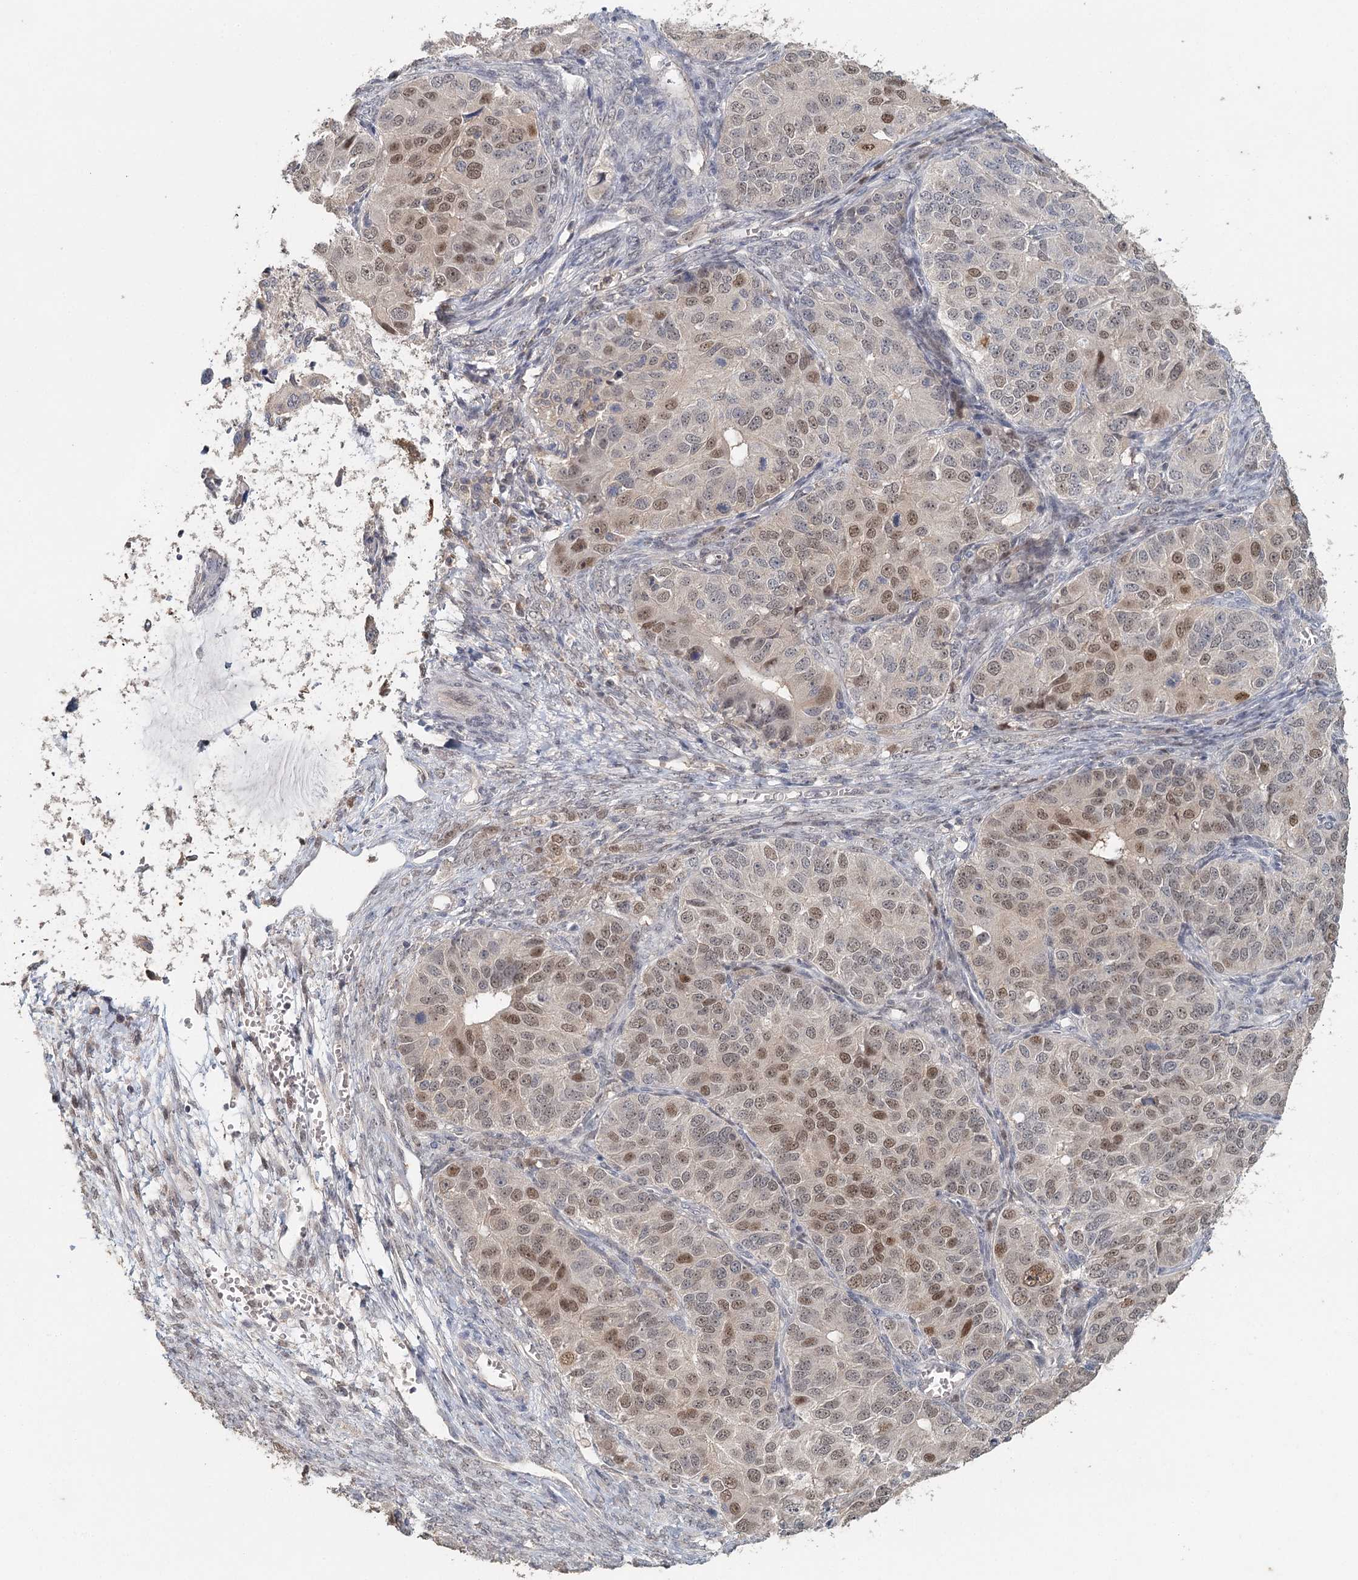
{"staining": {"intensity": "moderate", "quantity": ">75%", "location": "nuclear"}, "tissue": "ovarian cancer", "cell_type": "Tumor cells", "image_type": "cancer", "snomed": [{"axis": "morphology", "description": "Carcinoma, endometroid"}, {"axis": "topography", "description": "Ovary"}], "caption": "Ovarian cancer (endometroid carcinoma) tissue exhibits moderate nuclear positivity in about >75% of tumor cells, visualized by immunohistochemistry. (Brightfield microscopy of DAB IHC at high magnification).", "gene": "ADK", "patient": {"sex": "female", "age": 51}}